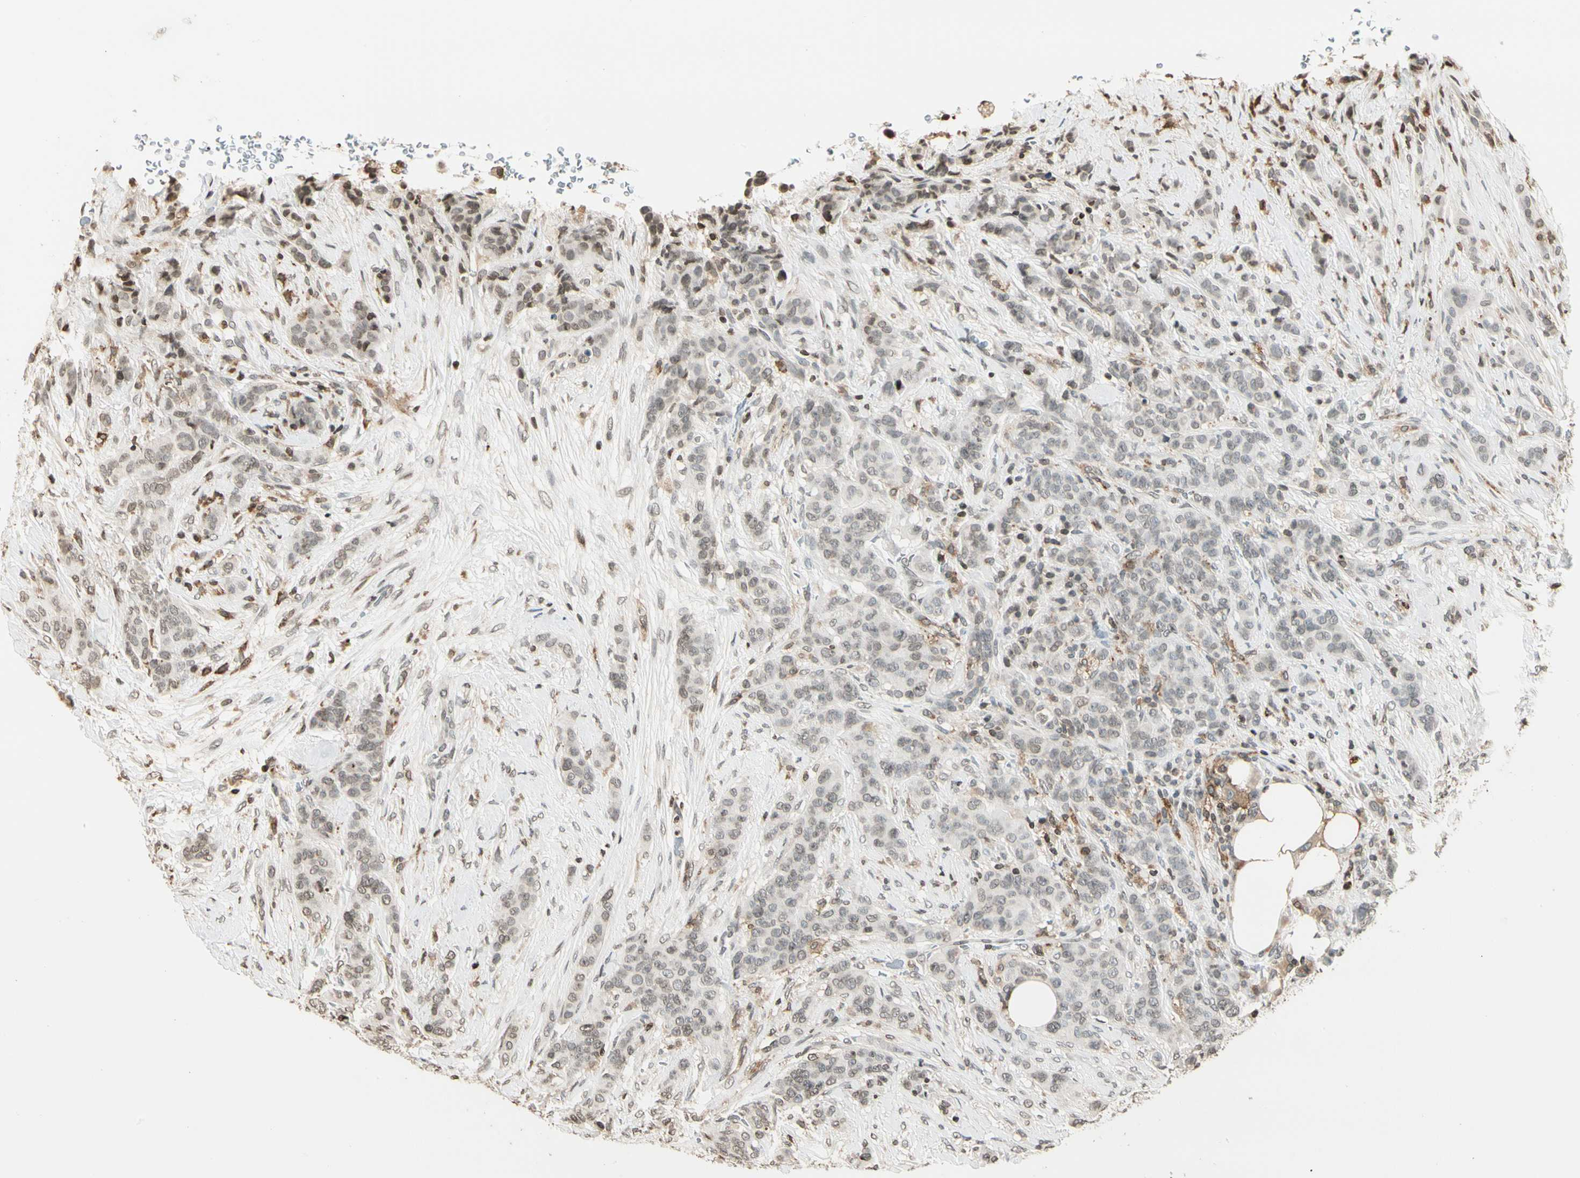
{"staining": {"intensity": "weak", "quantity": "25%-75%", "location": "nuclear"}, "tissue": "breast cancer", "cell_type": "Tumor cells", "image_type": "cancer", "snomed": [{"axis": "morphology", "description": "Duct carcinoma"}, {"axis": "topography", "description": "Breast"}], "caption": "Approximately 25%-75% of tumor cells in invasive ductal carcinoma (breast) exhibit weak nuclear protein positivity as visualized by brown immunohistochemical staining.", "gene": "FER", "patient": {"sex": "female", "age": 40}}